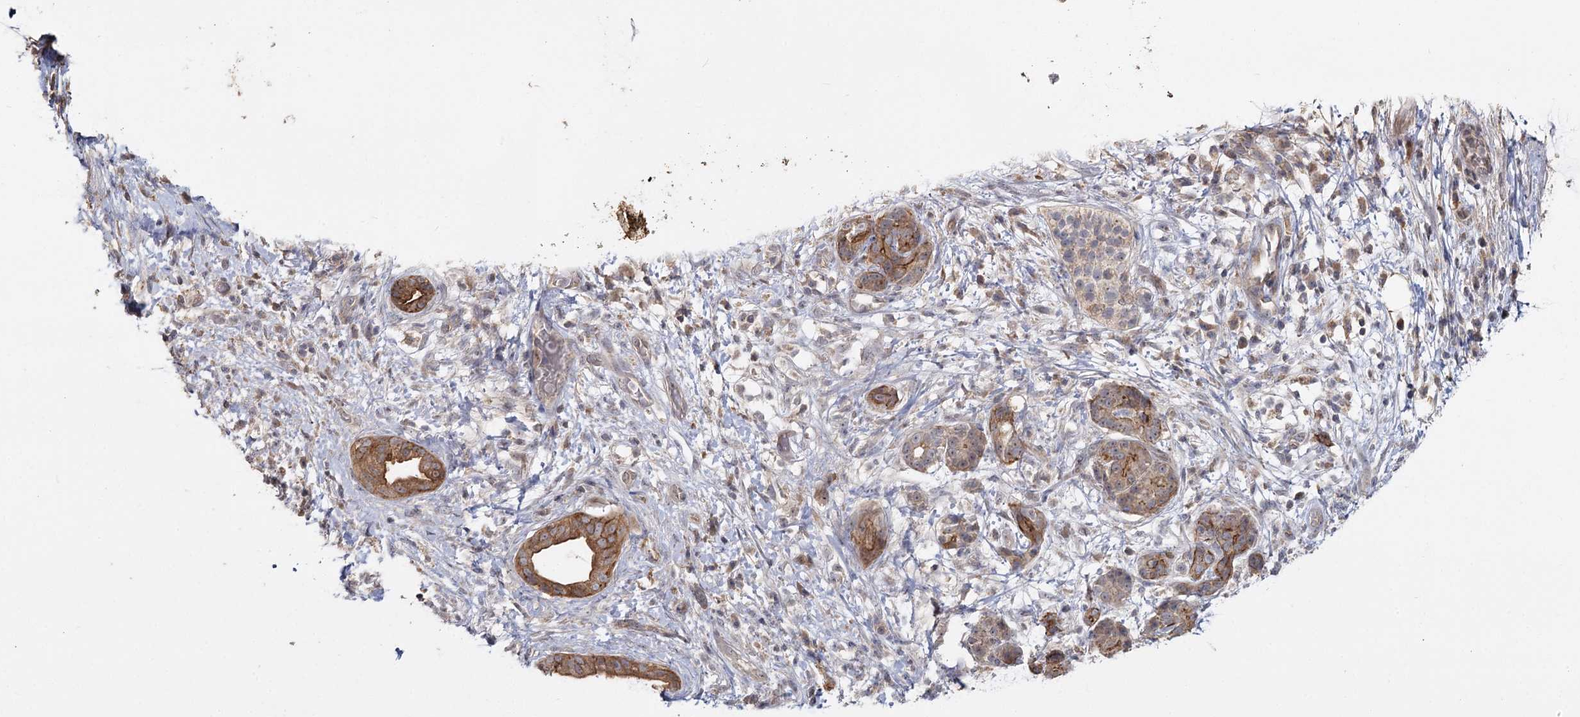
{"staining": {"intensity": "moderate", "quantity": ">75%", "location": "cytoplasmic/membranous"}, "tissue": "pancreatic cancer", "cell_type": "Tumor cells", "image_type": "cancer", "snomed": [{"axis": "morphology", "description": "Adenocarcinoma, NOS"}, {"axis": "topography", "description": "Pancreas"}], "caption": "A histopathology image showing moderate cytoplasmic/membranous positivity in approximately >75% of tumor cells in adenocarcinoma (pancreatic), as visualized by brown immunohistochemical staining.", "gene": "ANGPTL5", "patient": {"sex": "female", "age": 73}}